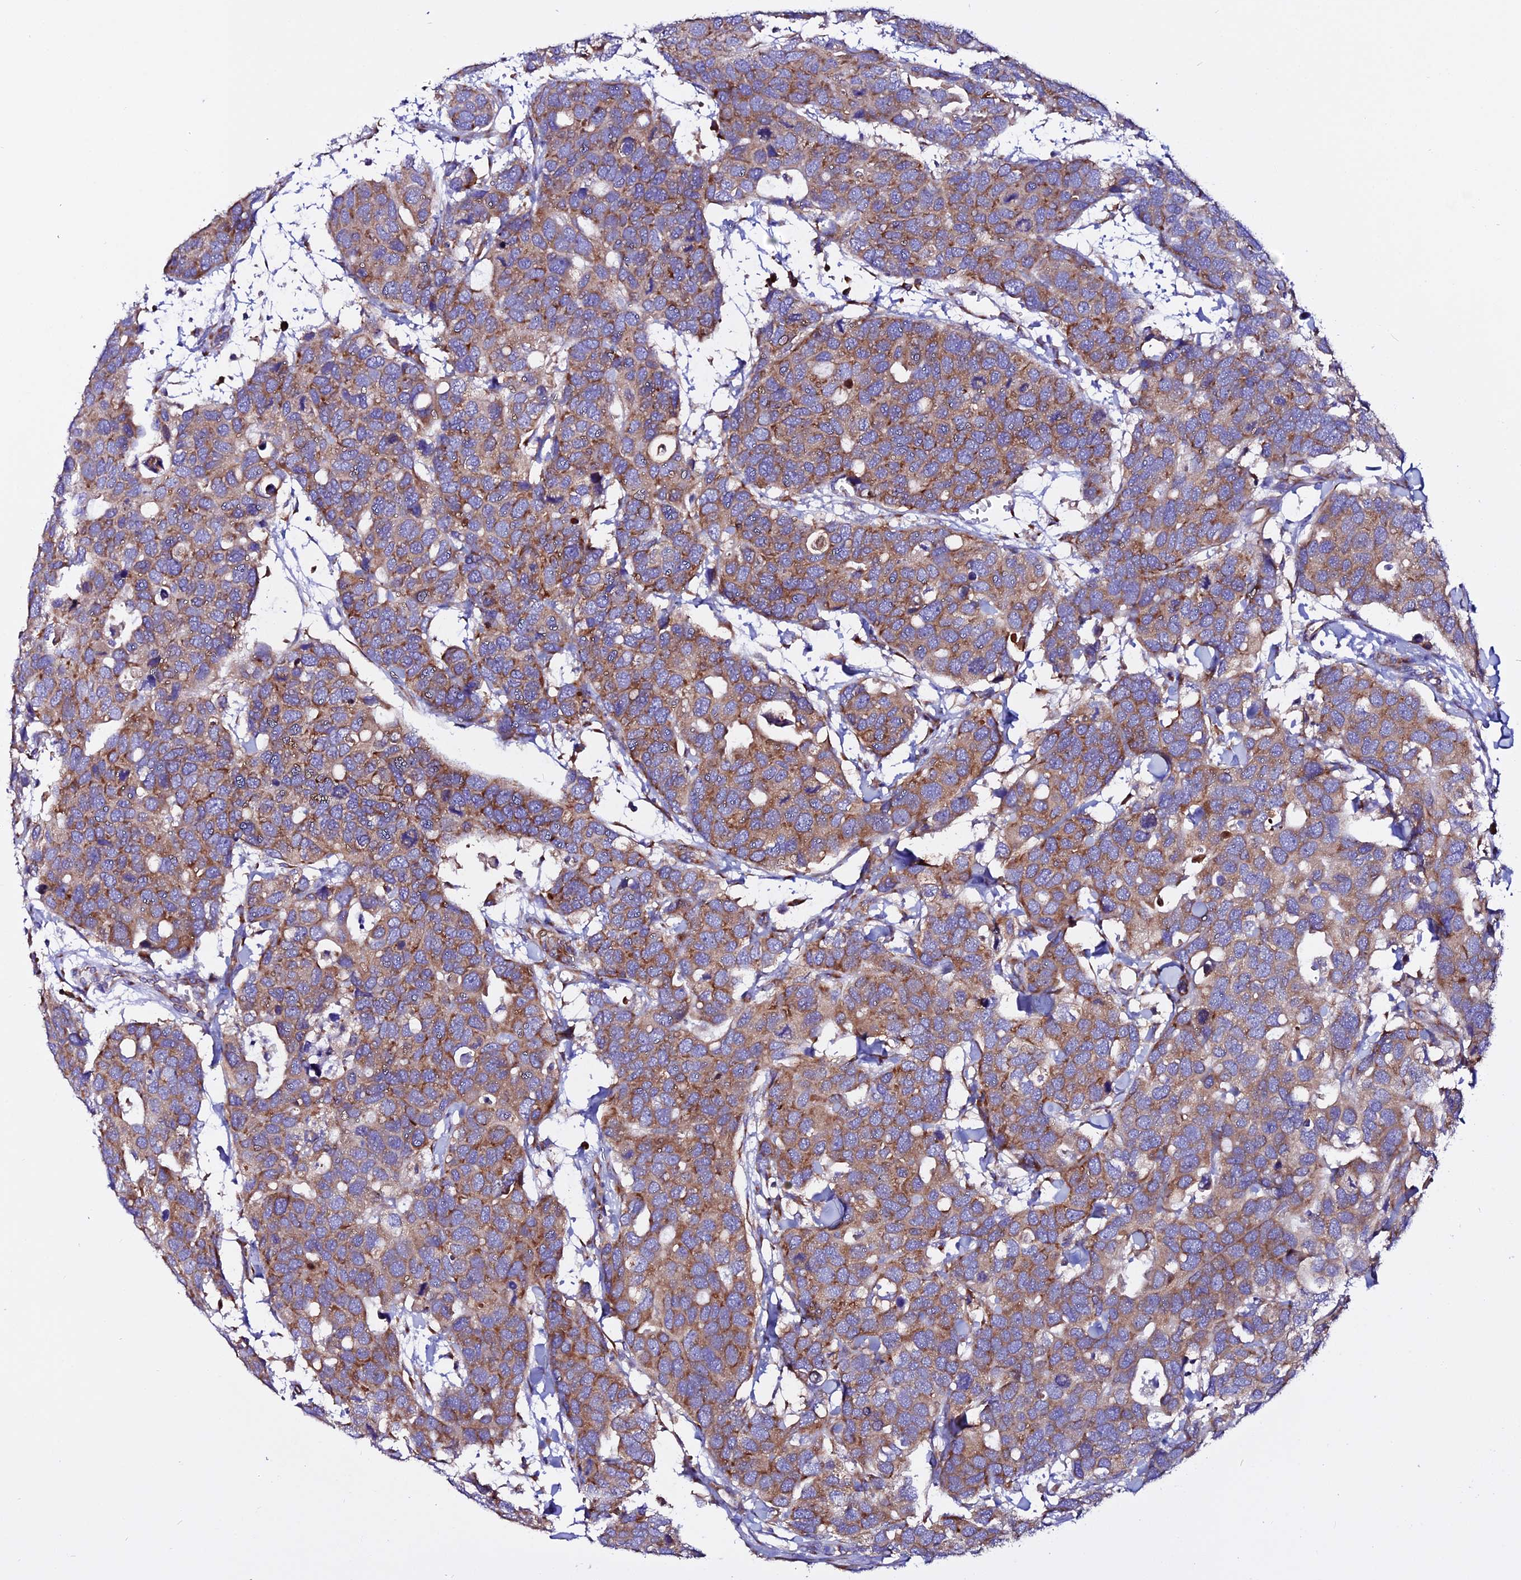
{"staining": {"intensity": "moderate", "quantity": ">75%", "location": "cytoplasmic/membranous"}, "tissue": "breast cancer", "cell_type": "Tumor cells", "image_type": "cancer", "snomed": [{"axis": "morphology", "description": "Duct carcinoma"}, {"axis": "topography", "description": "Breast"}], "caption": "This is a histology image of immunohistochemistry staining of breast infiltrating ductal carcinoma, which shows moderate expression in the cytoplasmic/membranous of tumor cells.", "gene": "EEF1G", "patient": {"sex": "female", "age": 83}}